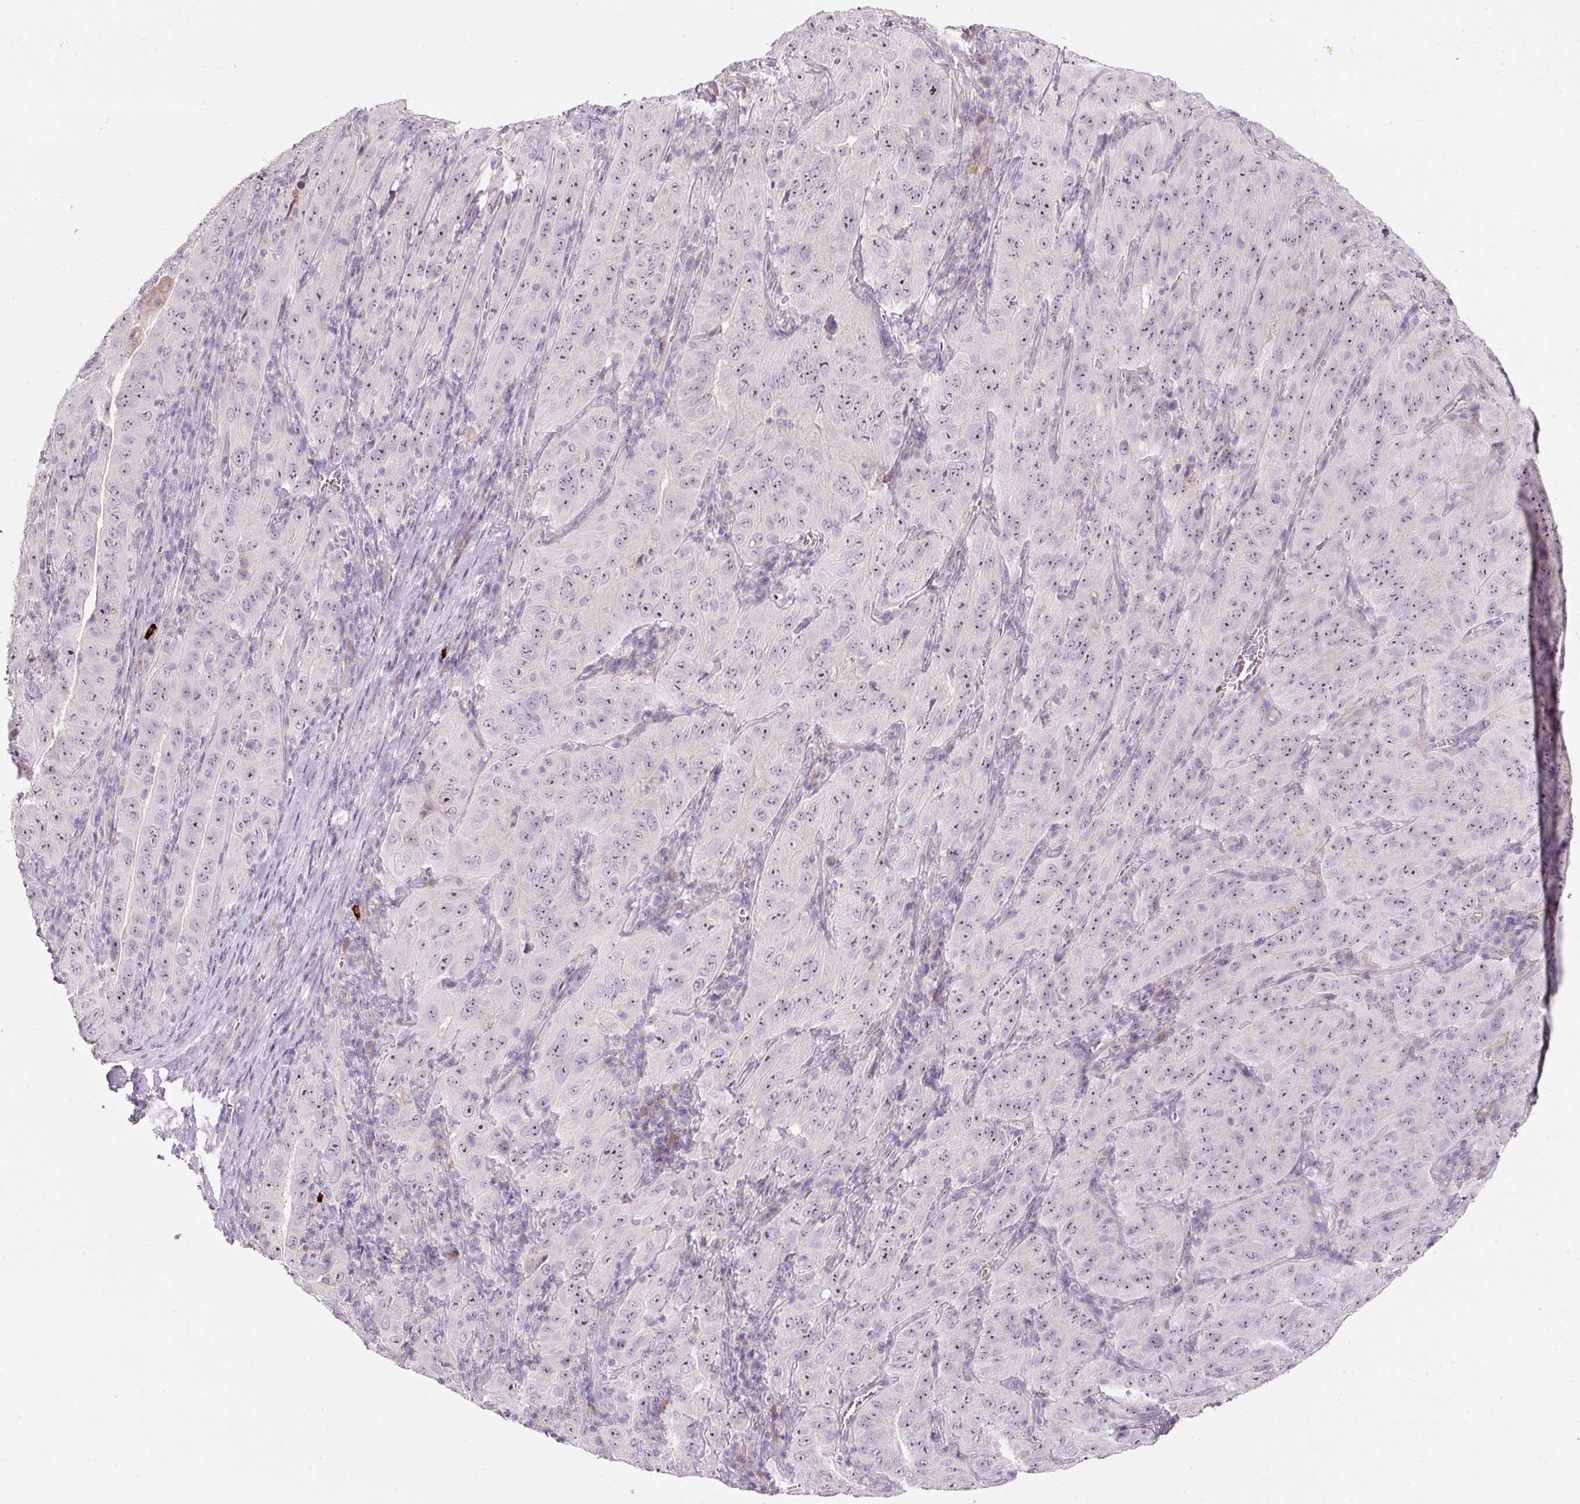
{"staining": {"intensity": "moderate", "quantity": "25%-75%", "location": "nuclear"}, "tissue": "pancreatic cancer", "cell_type": "Tumor cells", "image_type": "cancer", "snomed": [{"axis": "morphology", "description": "Adenocarcinoma, NOS"}, {"axis": "topography", "description": "Pancreas"}], "caption": "Immunohistochemical staining of human pancreatic cancer reveals medium levels of moderate nuclear positivity in about 25%-75% of tumor cells.", "gene": "TMEM37", "patient": {"sex": "male", "age": 63}}